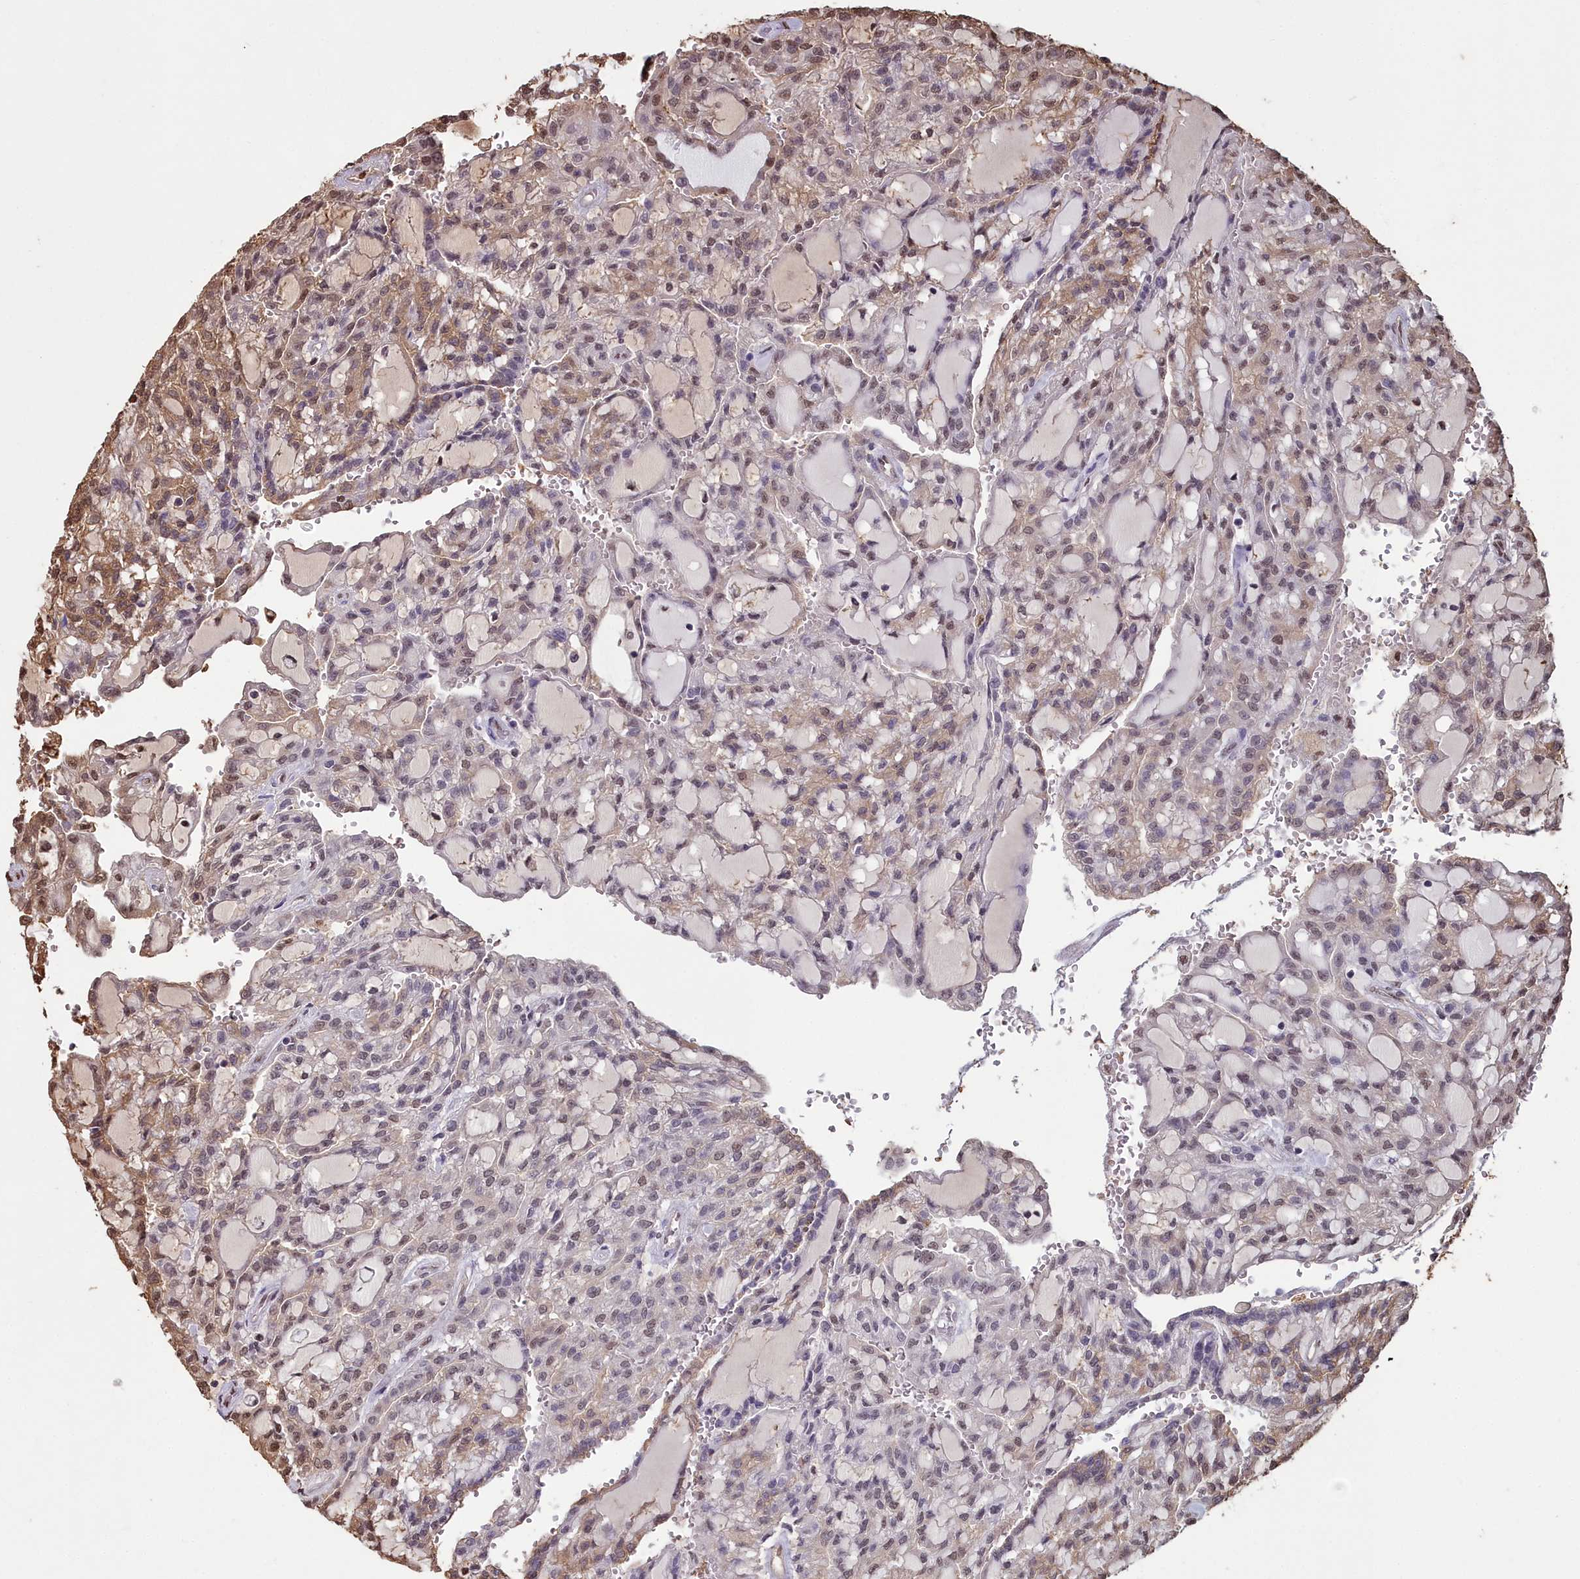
{"staining": {"intensity": "moderate", "quantity": "25%-75%", "location": "cytoplasmic/membranous,nuclear"}, "tissue": "renal cancer", "cell_type": "Tumor cells", "image_type": "cancer", "snomed": [{"axis": "morphology", "description": "Adenocarcinoma, NOS"}, {"axis": "topography", "description": "Kidney"}], "caption": "A histopathology image of renal cancer stained for a protein shows moderate cytoplasmic/membranous and nuclear brown staining in tumor cells.", "gene": "GAPDH", "patient": {"sex": "male", "age": 63}}